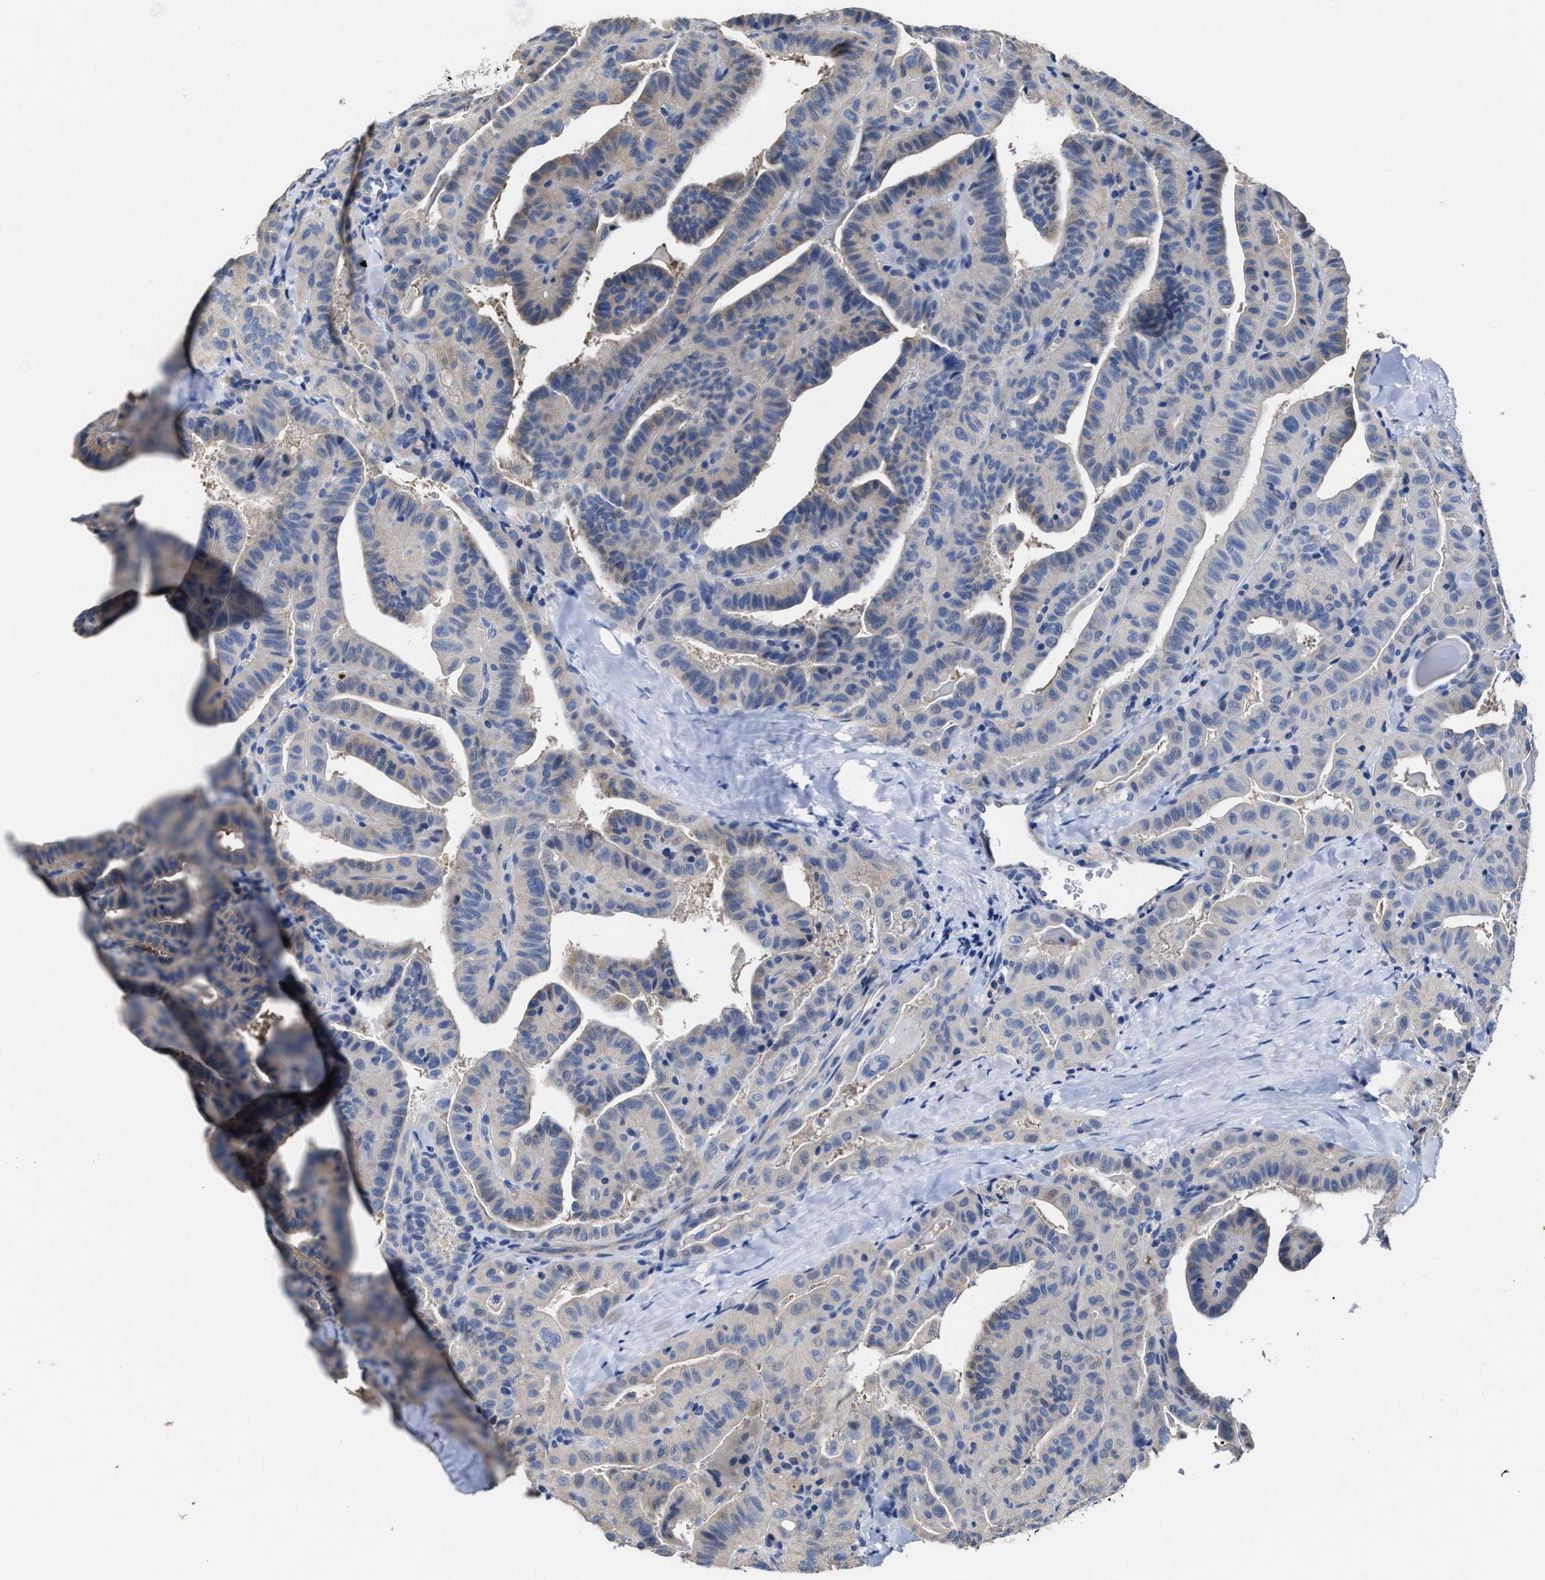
{"staining": {"intensity": "negative", "quantity": "none", "location": "none"}, "tissue": "thyroid cancer", "cell_type": "Tumor cells", "image_type": "cancer", "snomed": [{"axis": "morphology", "description": "Papillary adenocarcinoma, NOS"}, {"axis": "topography", "description": "Thyroid gland"}], "caption": "This is an immunohistochemistry (IHC) micrograph of thyroid cancer (papillary adenocarcinoma). There is no expression in tumor cells.", "gene": "HOOK1", "patient": {"sex": "male", "age": 77}}